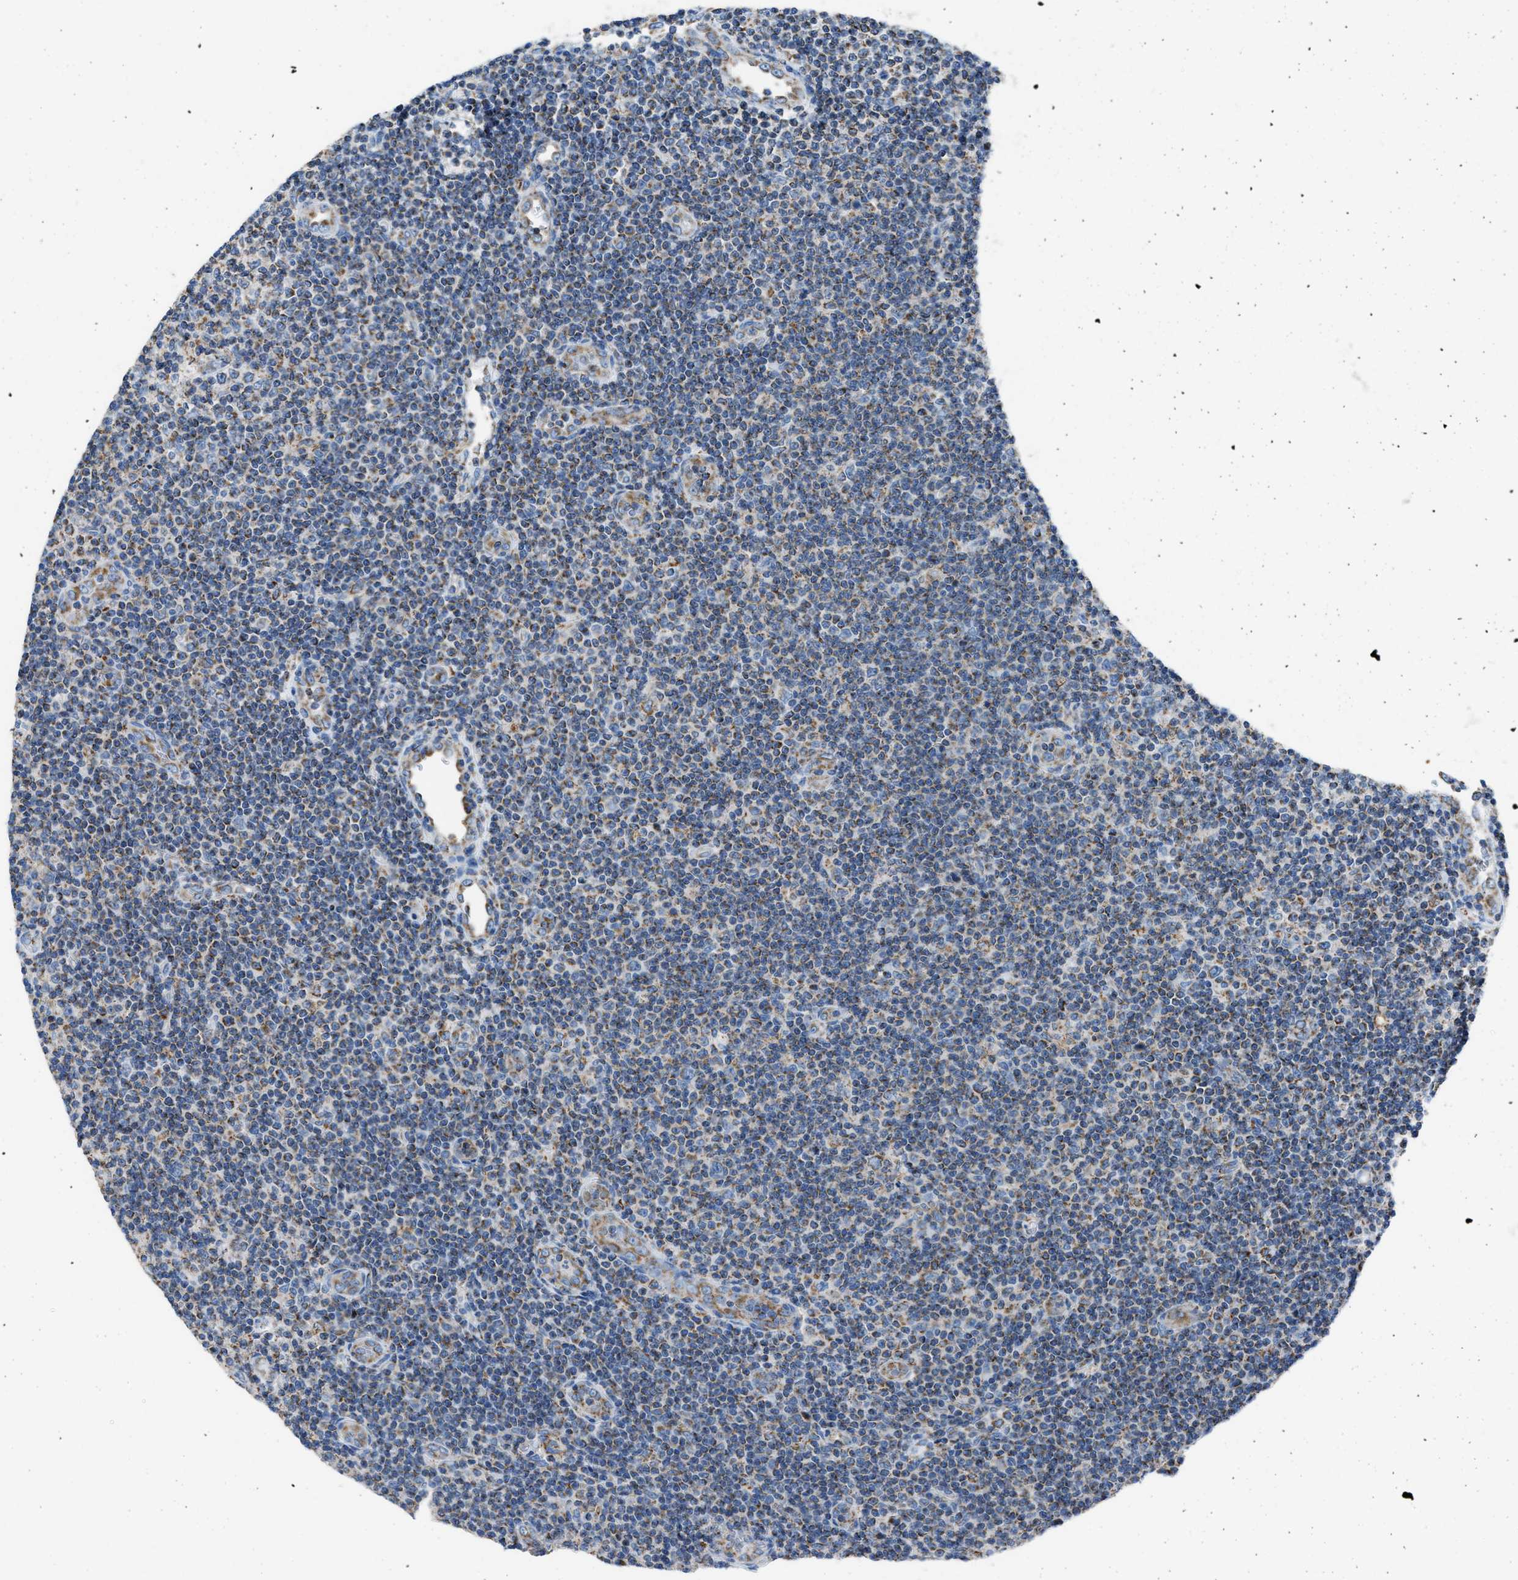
{"staining": {"intensity": "moderate", "quantity": "25%-75%", "location": "cytoplasmic/membranous"}, "tissue": "lymphoma", "cell_type": "Tumor cells", "image_type": "cancer", "snomed": [{"axis": "morphology", "description": "Malignant lymphoma, non-Hodgkin's type, Low grade"}, {"axis": "topography", "description": "Lymph node"}], "caption": "DAB immunohistochemical staining of lymphoma reveals moderate cytoplasmic/membranous protein staining in approximately 25%-75% of tumor cells.", "gene": "ETFB", "patient": {"sex": "male", "age": 83}}